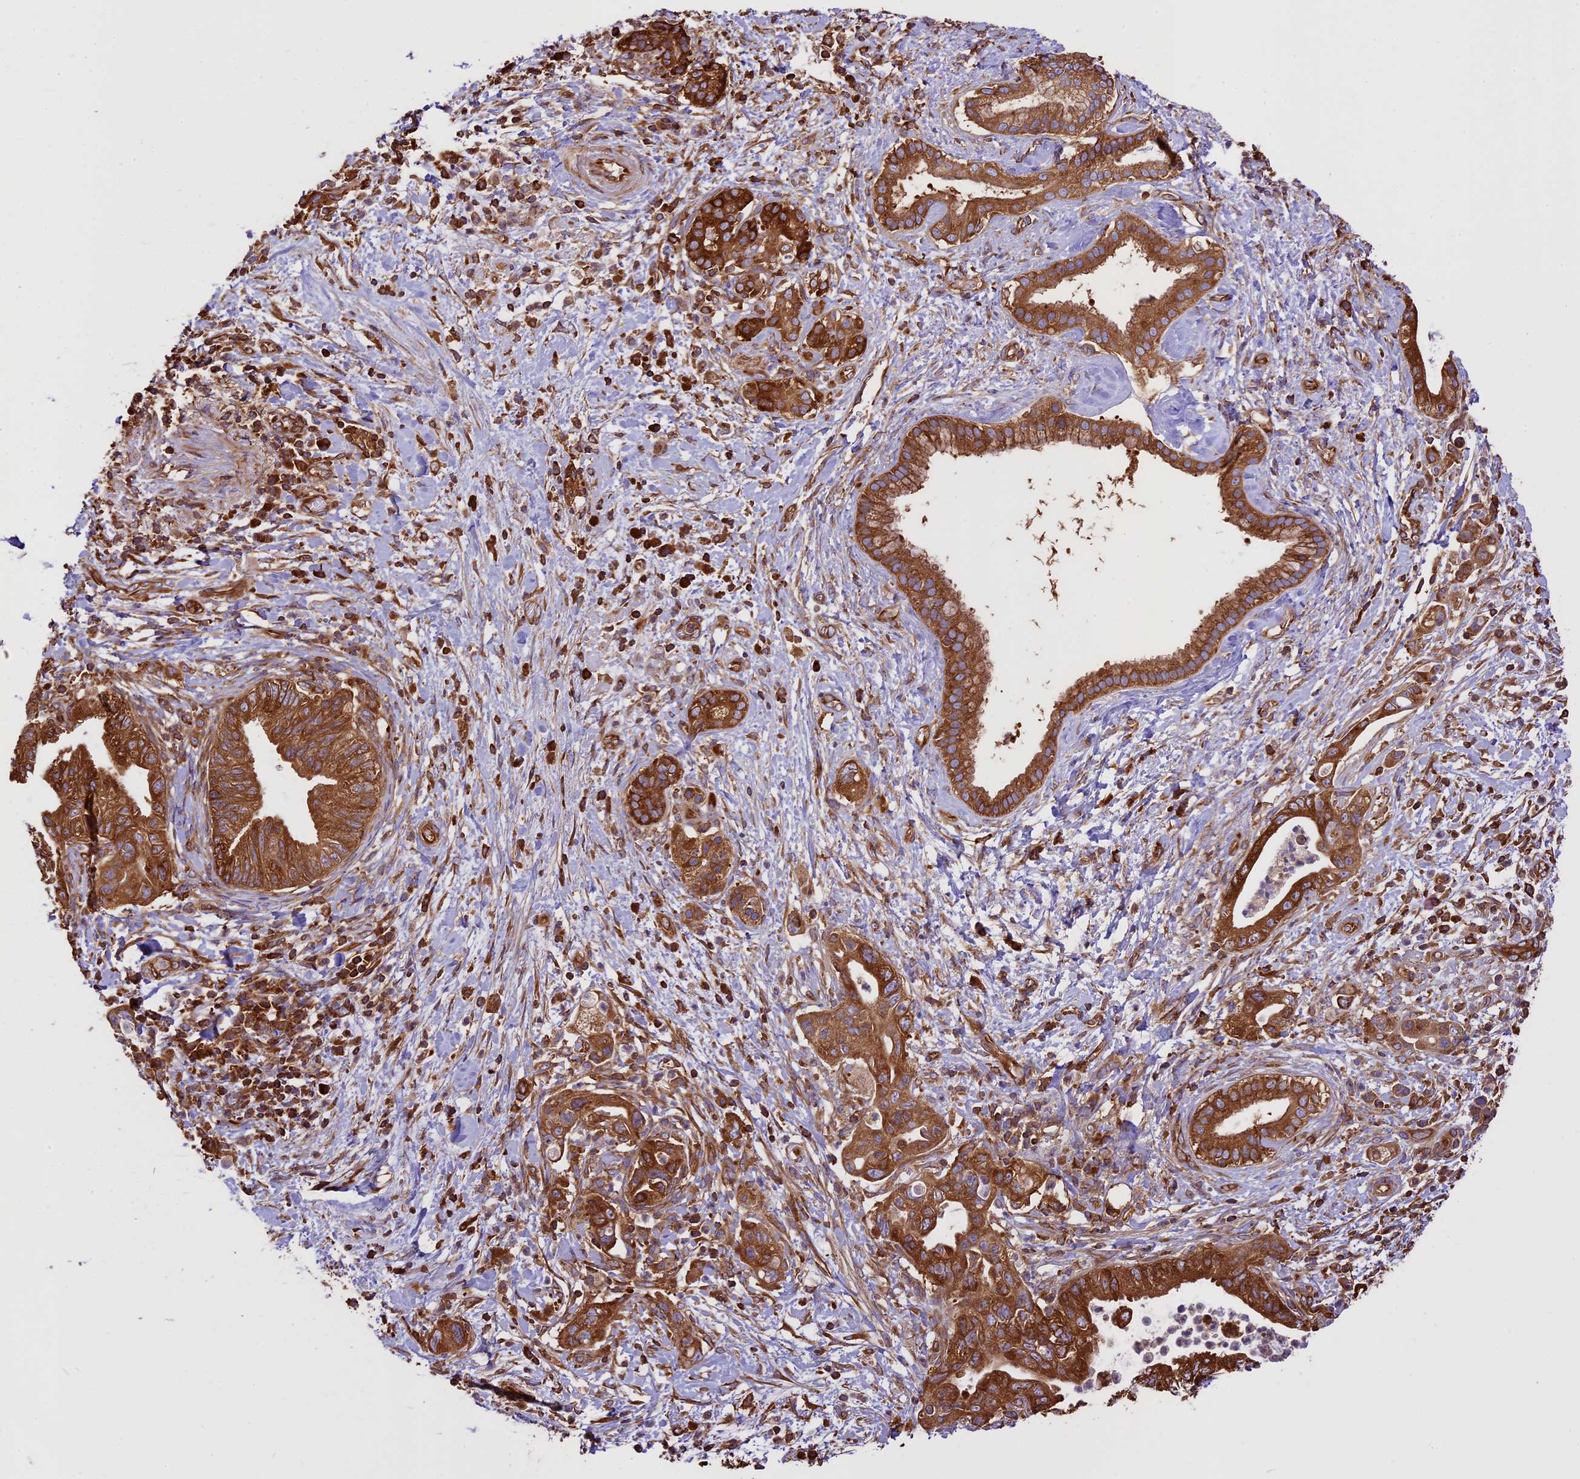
{"staining": {"intensity": "strong", "quantity": ">75%", "location": "cytoplasmic/membranous"}, "tissue": "pancreatic cancer", "cell_type": "Tumor cells", "image_type": "cancer", "snomed": [{"axis": "morphology", "description": "Adenocarcinoma, NOS"}, {"axis": "topography", "description": "Pancreas"}], "caption": "Immunohistochemical staining of human pancreatic adenocarcinoma demonstrates high levels of strong cytoplasmic/membranous expression in approximately >75% of tumor cells.", "gene": "KARS1", "patient": {"sex": "female", "age": 73}}